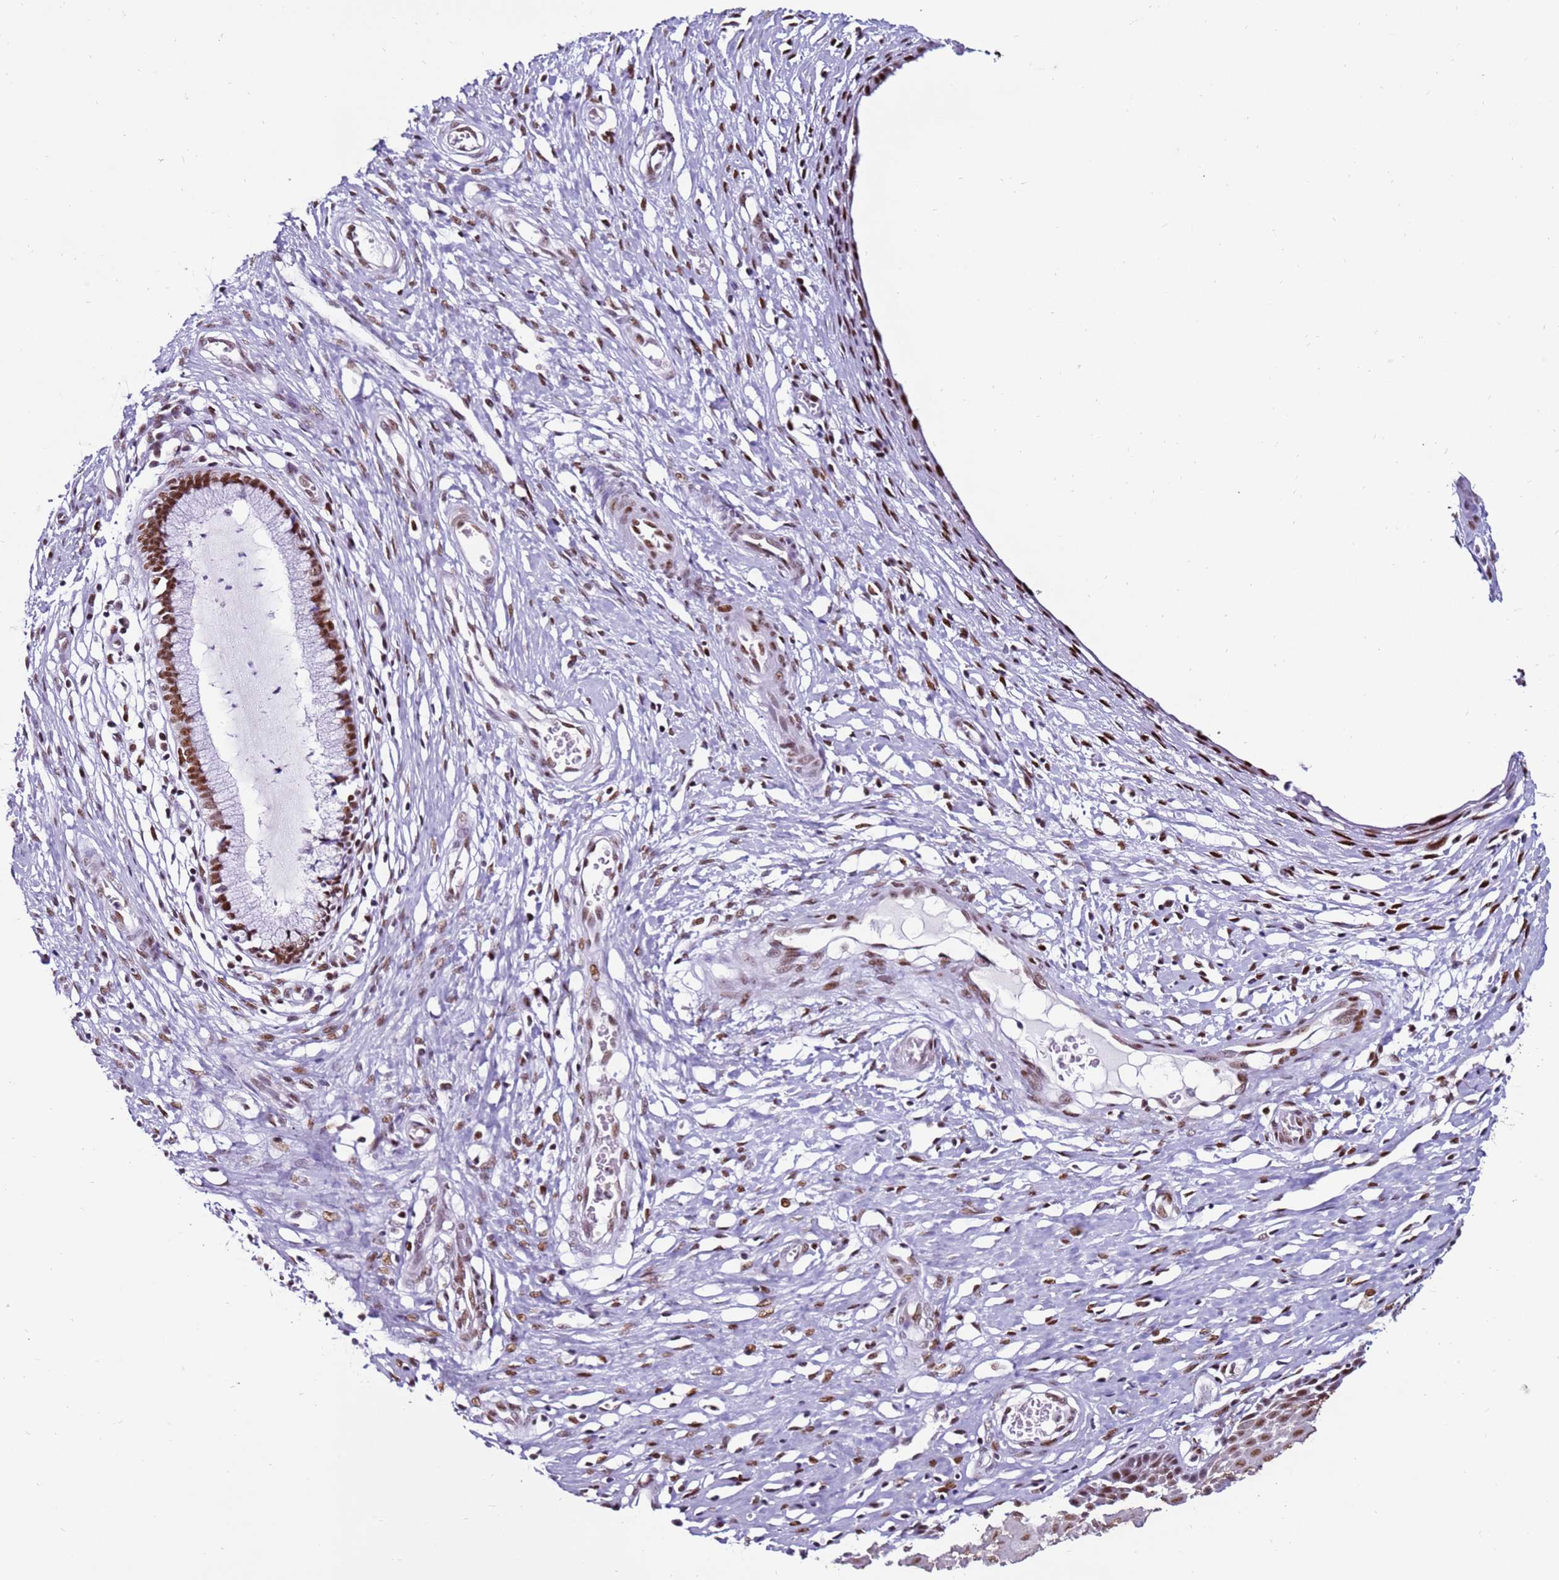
{"staining": {"intensity": "strong", "quantity": "25%-75%", "location": "nuclear"}, "tissue": "cervix", "cell_type": "Glandular cells", "image_type": "normal", "snomed": [{"axis": "morphology", "description": "Normal tissue, NOS"}, {"axis": "topography", "description": "Cervix"}], "caption": "Immunohistochemistry (IHC) (DAB) staining of unremarkable human cervix displays strong nuclear protein positivity in approximately 25%-75% of glandular cells. The staining was performed using DAB, with brown indicating positive protein expression. Nuclei are stained blue with hematoxylin.", "gene": "KPNA4", "patient": {"sex": "female", "age": 55}}